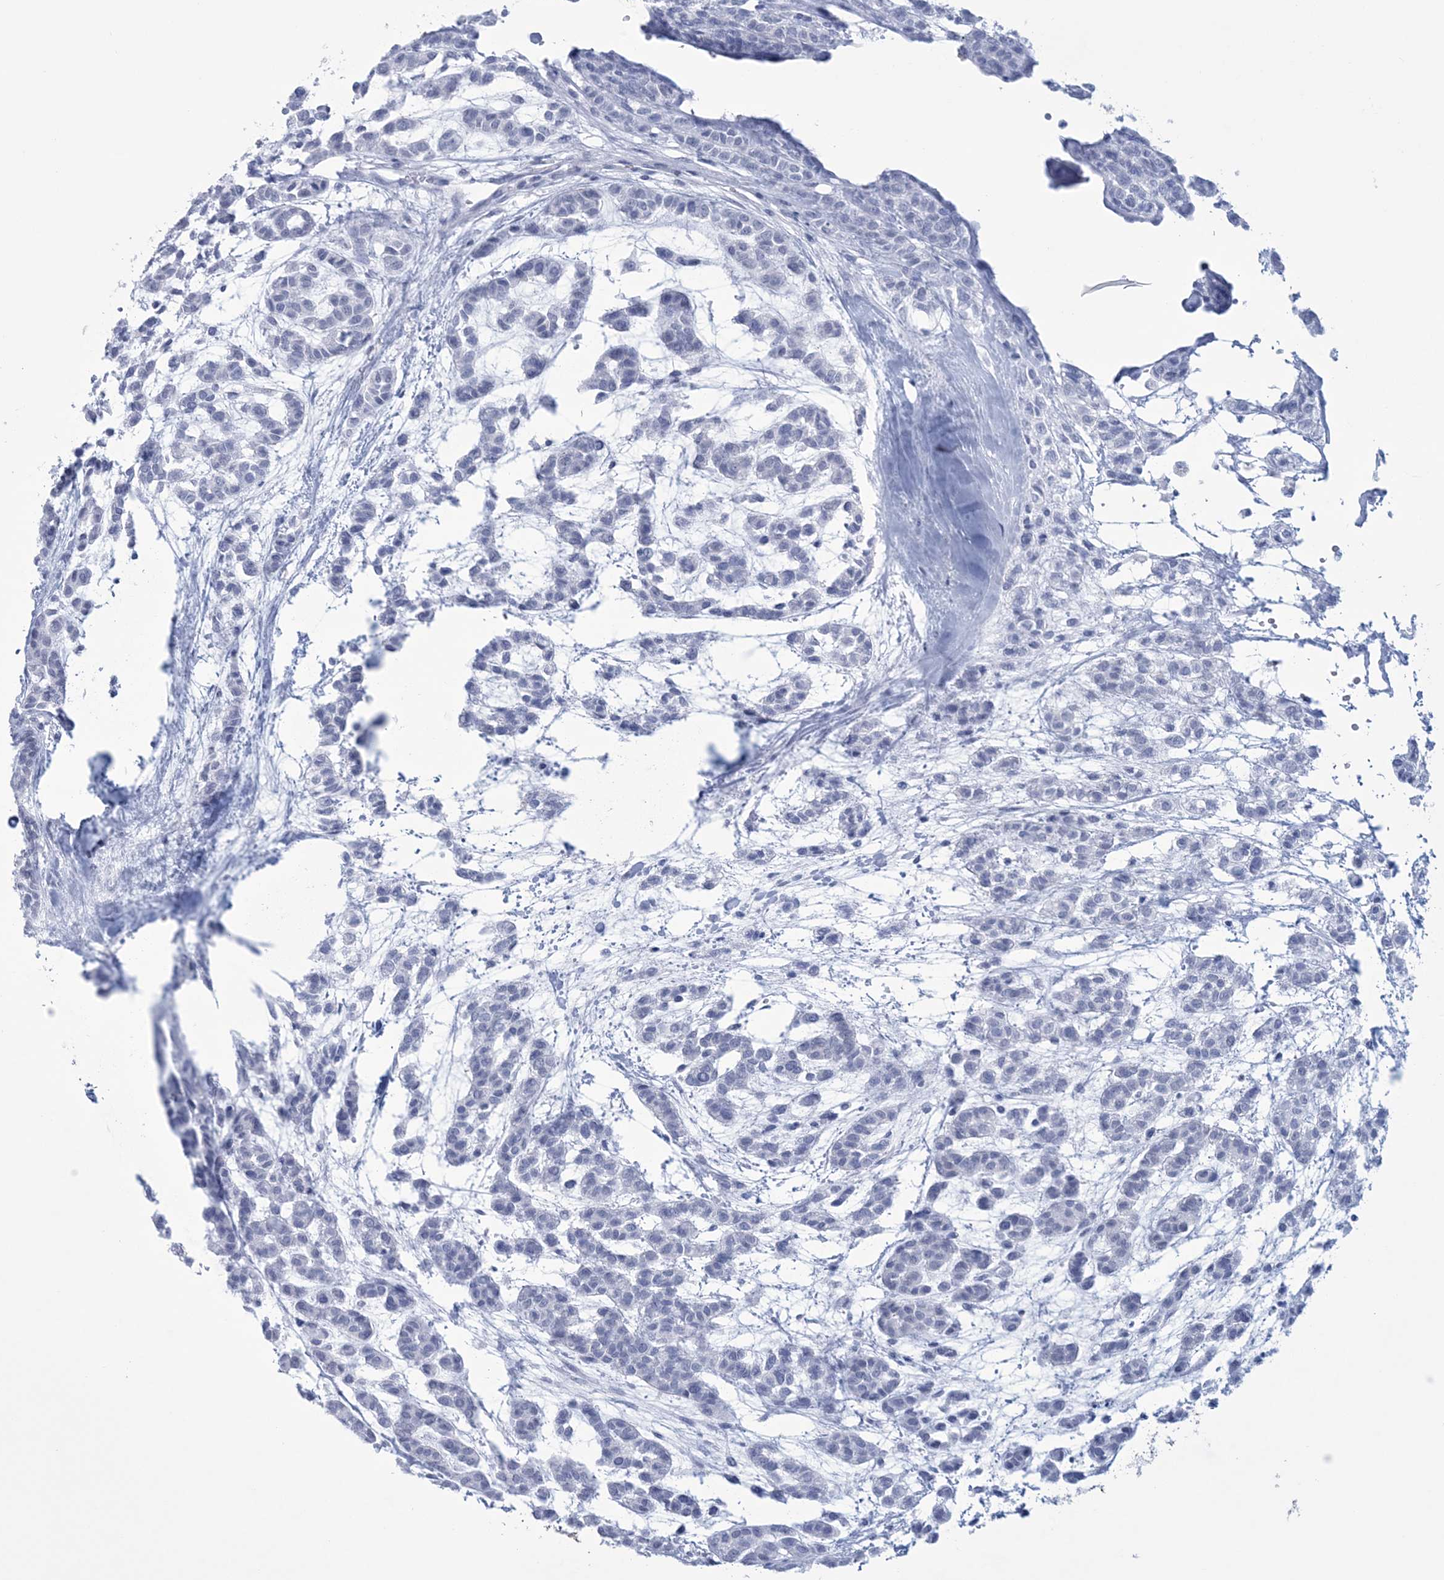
{"staining": {"intensity": "negative", "quantity": "none", "location": "none"}, "tissue": "head and neck cancer", "cell_type": "Tumor cells", "image_type": "cancer", "snomed": [{"axis": "morphology", "description": "Adenocarcinoma, NOS"}, {"axis": "morphology", "description": "Adenoma, NOS"}, {"axis": "topography", "description": "Head-Neck"}], "caption": "Photomicrograph shows no significant protein expression in tumor cells of adenocarcinoma (head and neck).", "gene": "DPCD", "patient": {"sex": "female", "age": 55}}